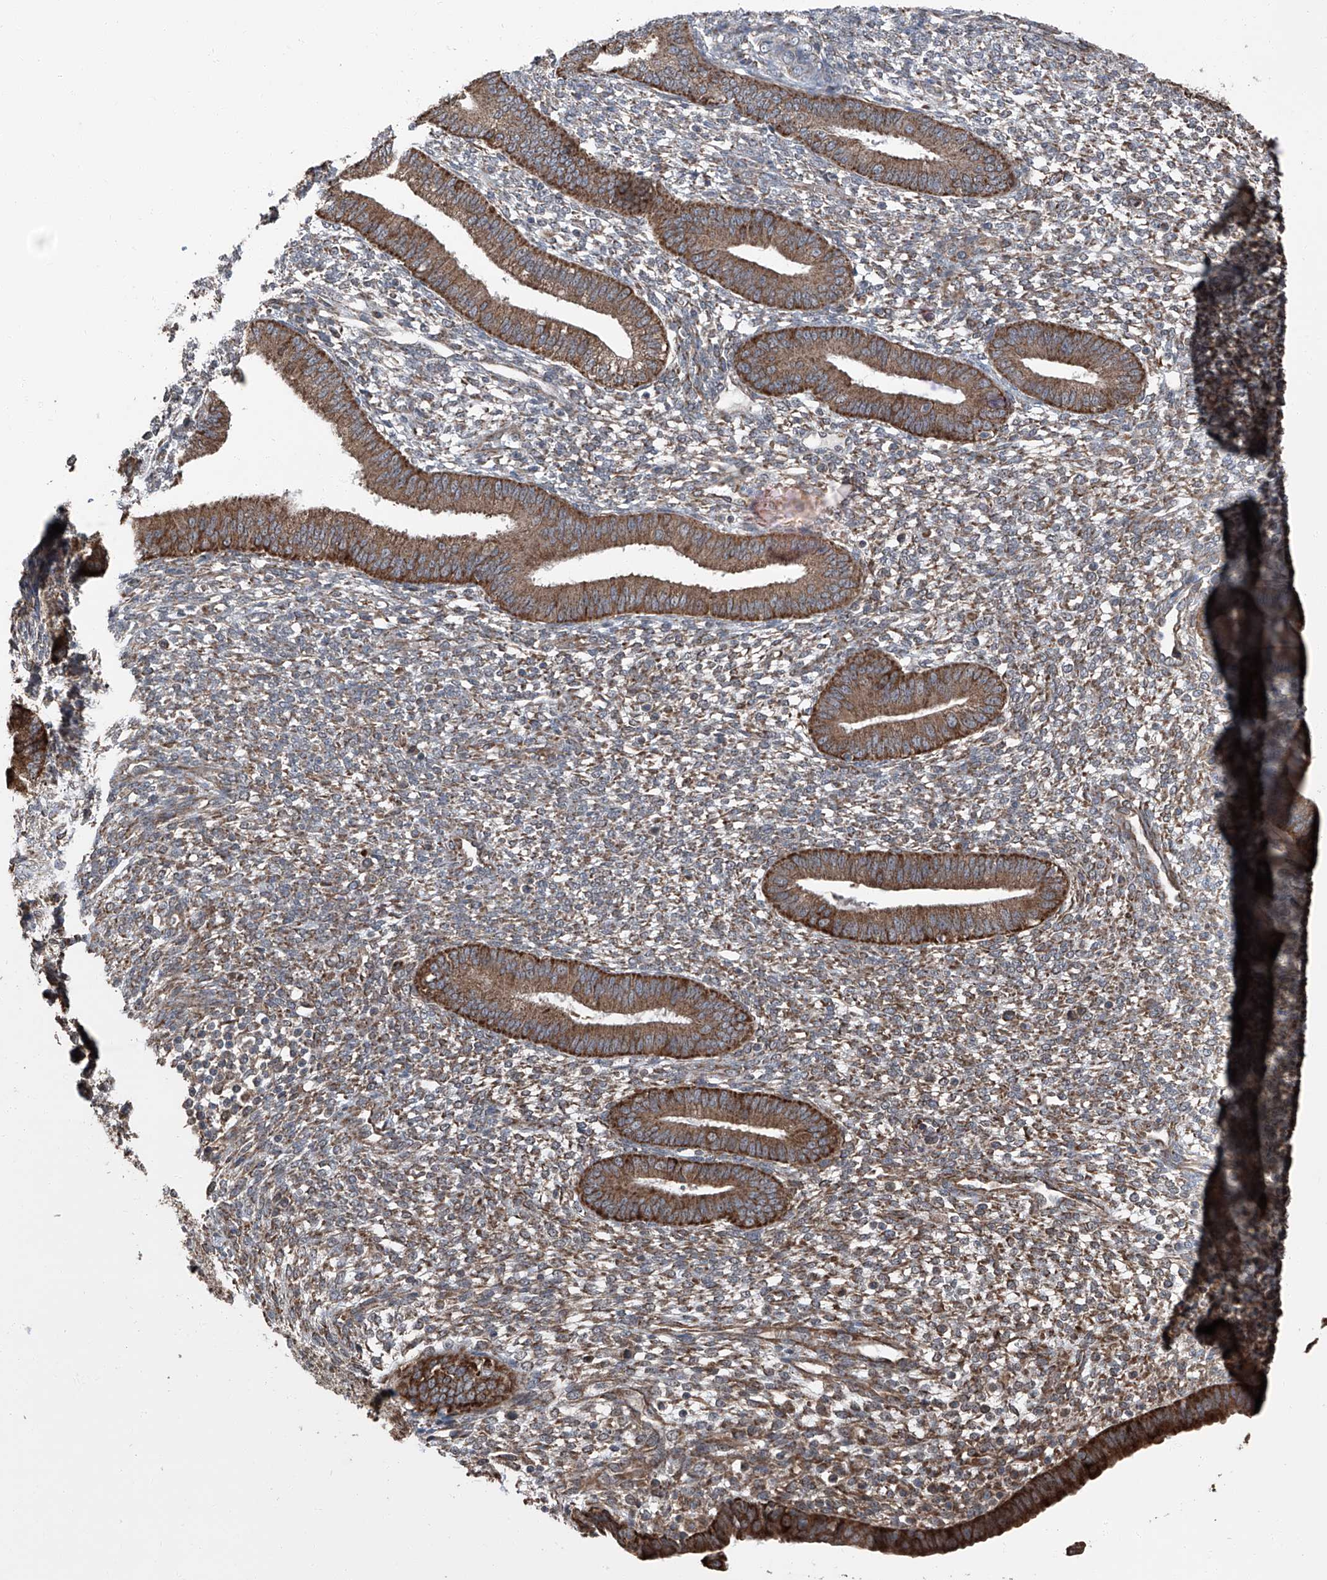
{"staining": {"intensity": "weak", "quantity": "<25%", "location": "cytoplasmic/membranous"}, "tissue": "endometrium", "cell_type": "Cells in endometrial stroma", "image_type": "normal", "snomed": [{"axis": "morphology", "description": "Normal tissue, NOS"}, {"axis": "topography", "description": "Endometrium"}], "caption": "Endometrium stained for a protein using immunohistochemistry demonstrates no staining cells in endometrial stroma.", "gene": "LIMK1", "patient": {"sex": "female", "age": 46}}